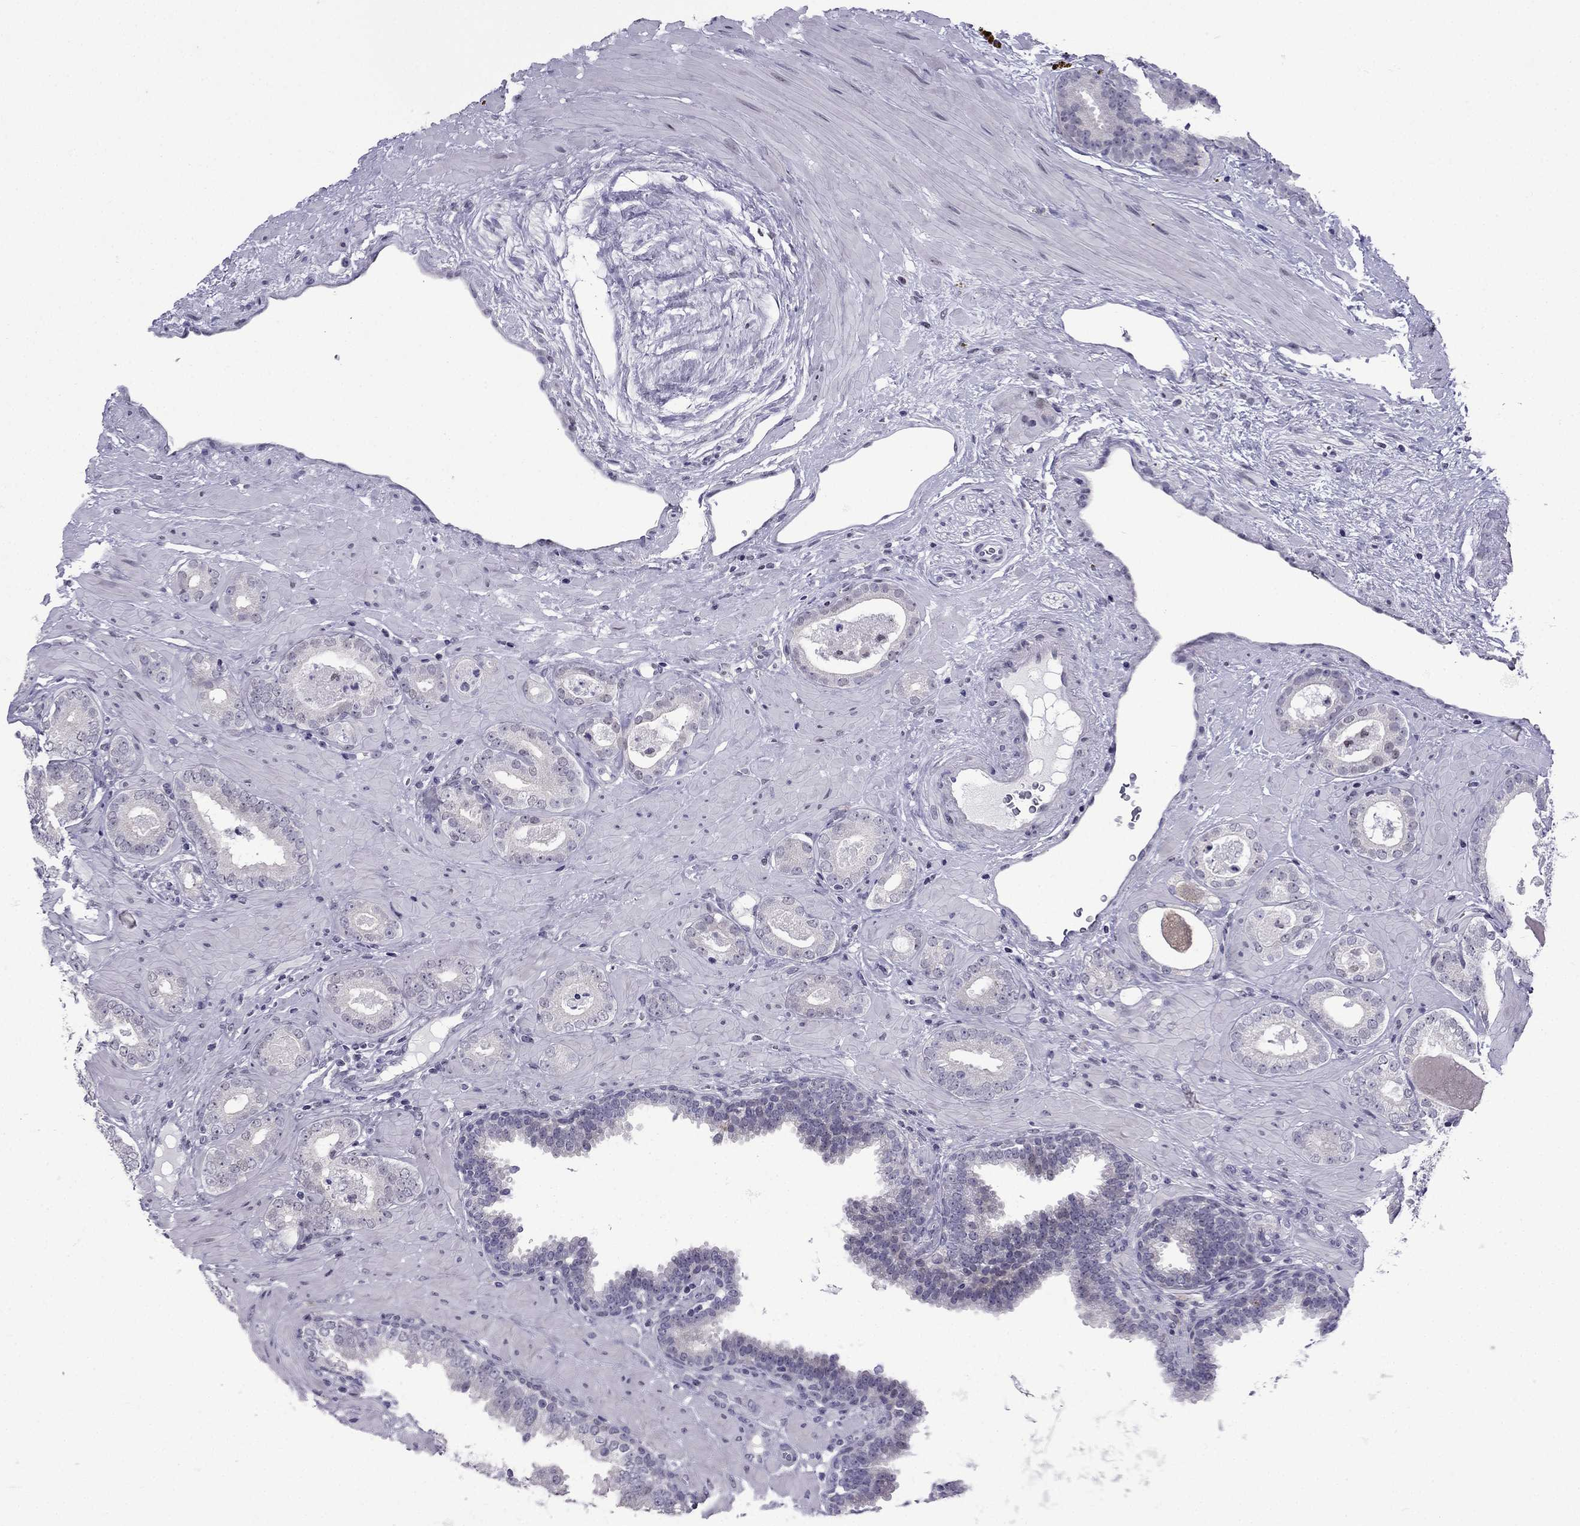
{"staining": {"intensity": "negative", "quantity": "none", "location": "none"}, "tissue": "prostate cancer", "cell_type": "Tumor cells", "image_type": "cancer", "snomed": [{"axis": "morphology", "description": "Adenocarcinoma, Low grade"}, {"axis": "topography", "description": "Prostate"}], "caption": "DAB (3,3'-diaminobenzidine) immunohistochemical staining of prostate cancer (adenocarcinoma (low-grade)) displays no significant staining in tumor cells.", "gene": "POM121L12", "patient": {"sex": "male", "age": 60}}